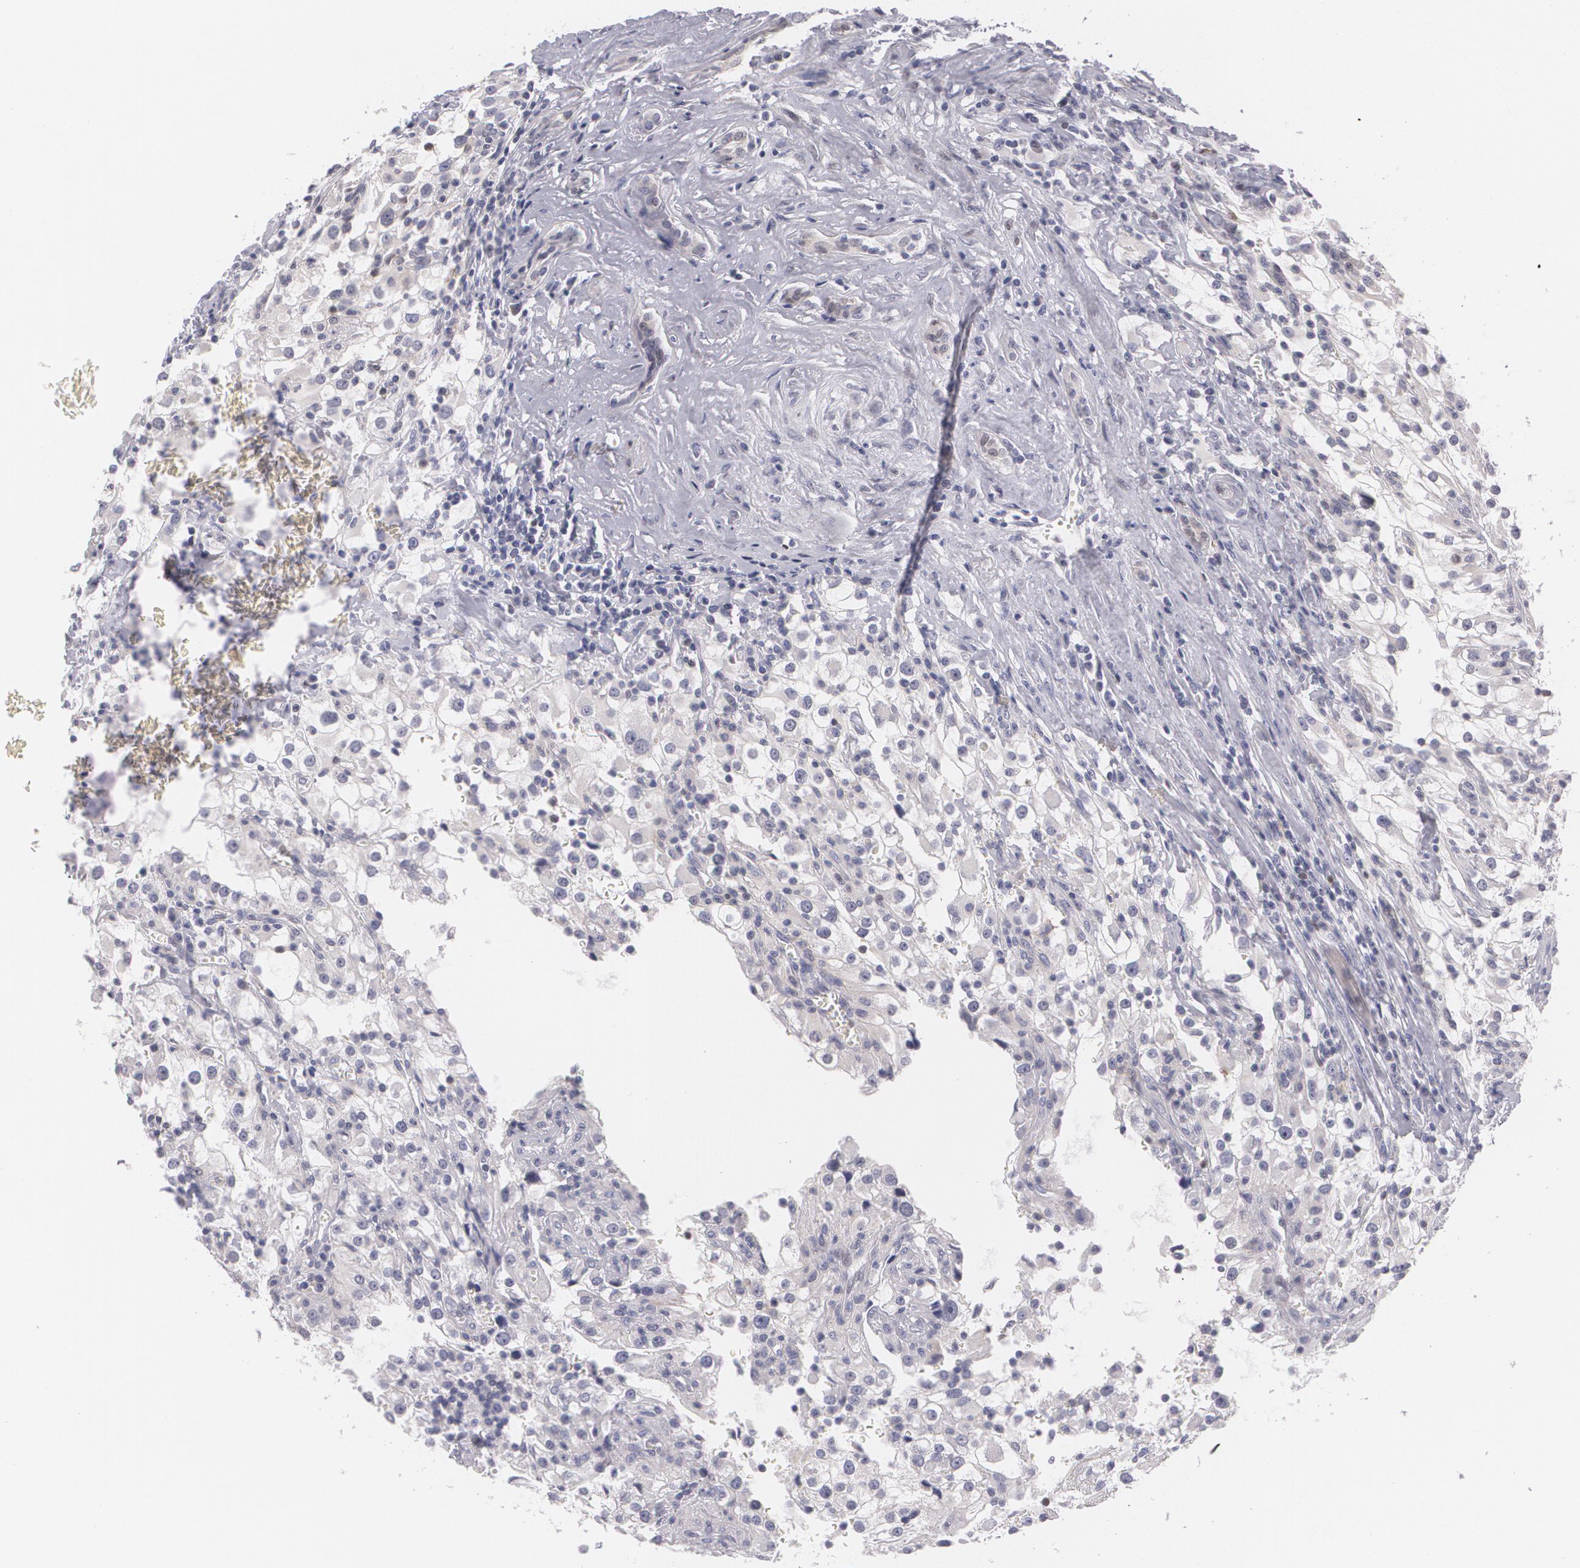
{"staining": {"intensity": "negative", "quantity": "none", "location": "none"}, "tissue": "renal cancer", "cell_type": "Tumor cells", "image_type": "cancer", "snomed": [{"axis": "morphology", "description": "Adenocarcinoma, NOS"}, {"axis": "topography", "description": "Kidney"}], "caption": "Immunohistochemistry (IHC) image of neoplastic tissue: renal cancer (adenocarcinoma) stained with DAB (3,3'-diaminobenzidine) demonstrates no significant protein positivity in tumor cells. (DAB (3,3'-diaminobenzidine) immunohistochemistry (IHC), high magnification).", "gene": "ZBTB16", "patient": {"sex": "female", "age": 52}}